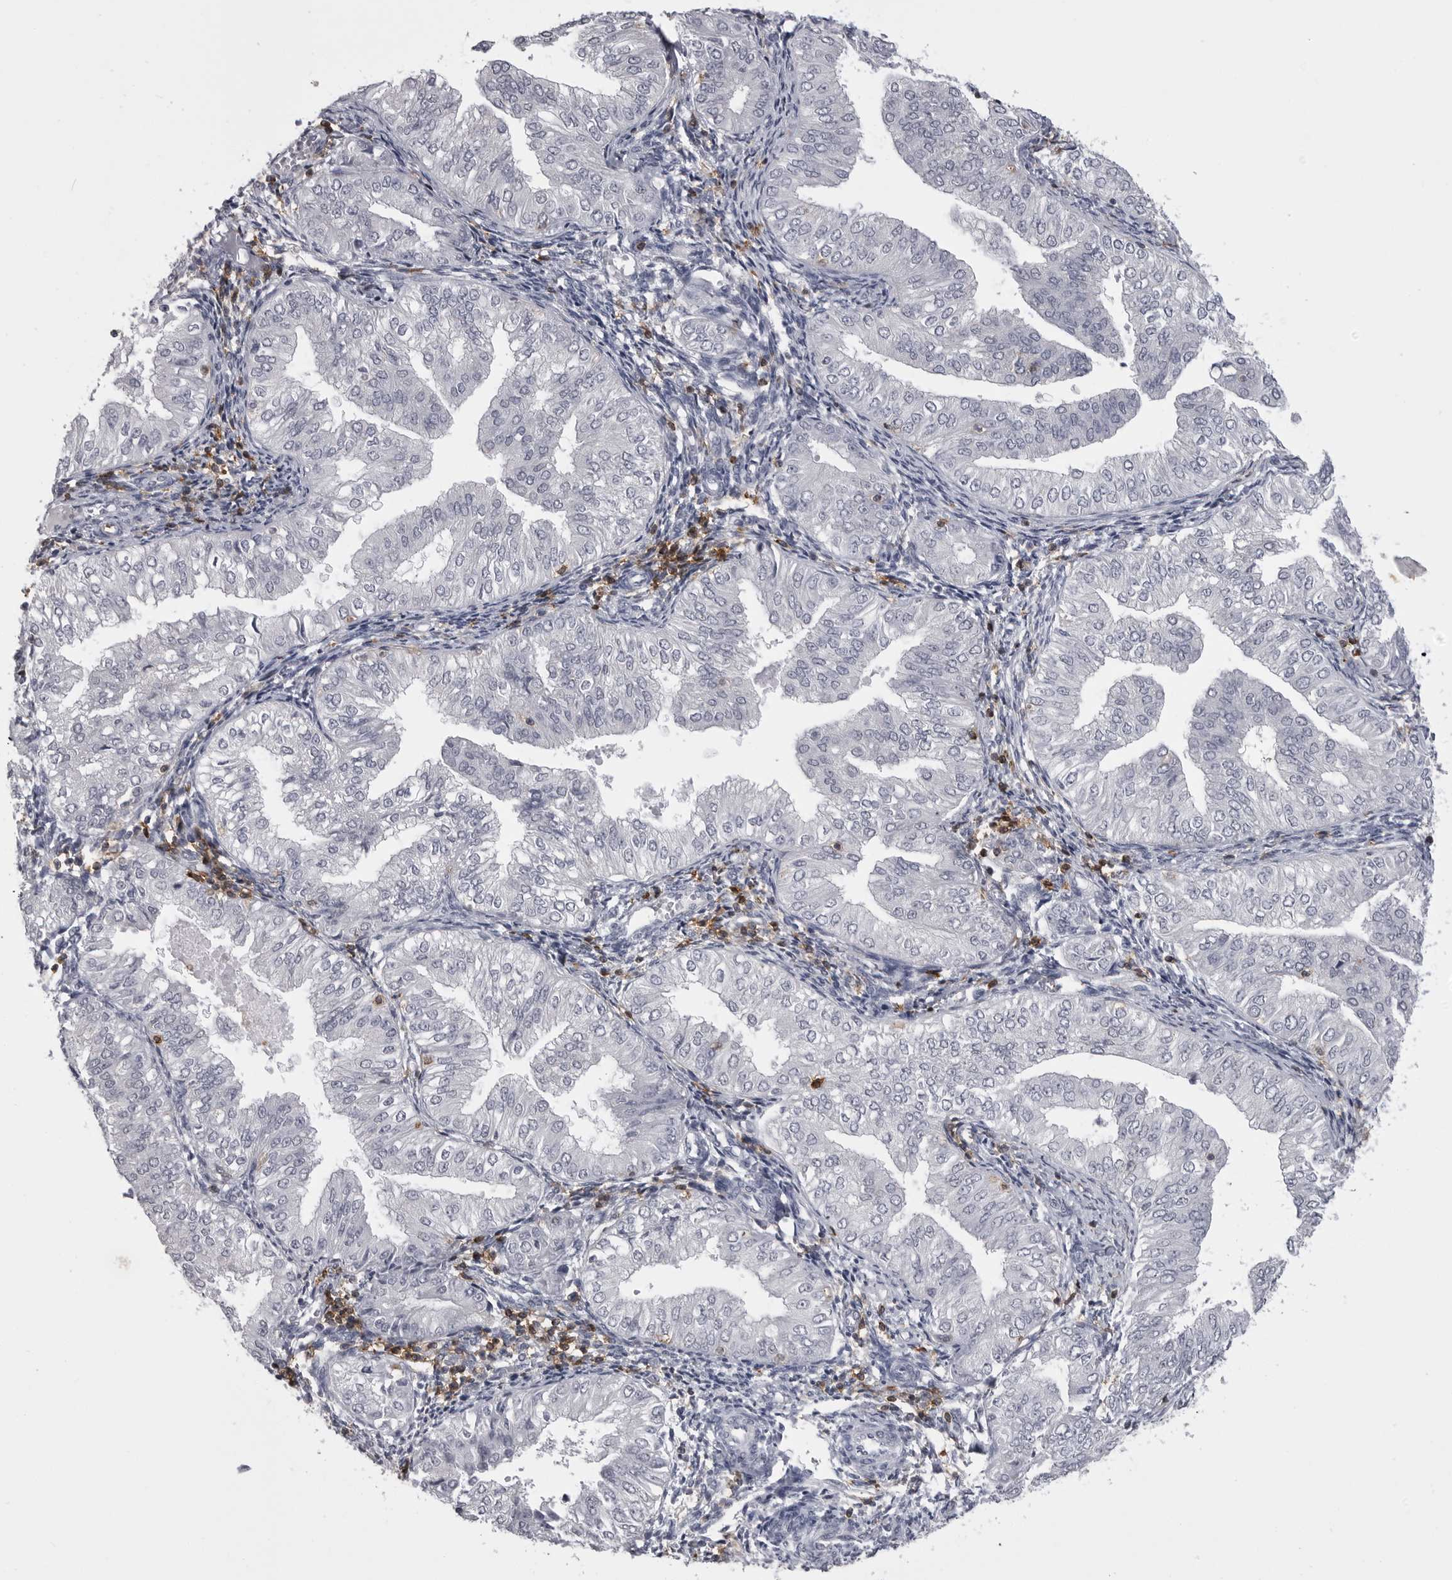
{"staining": {"intensity": "negative", "quantity": "none", "location": "none"}, "tissue": "endometrial cancer", "cell_type": "Tumor cells", "image_type": "cancer", "snomed": [{"axis": "morphology", "description": "Normal tissue, NOS"}, {"axis": "morphology", "description": "Adenocarcinoma, NOS"}, {"axis": "topography", "description": "Endometrium"}], "caption": "Endometrial adenocarcinoma was stained to show a protein in brown. There is no significant expression in tumor cells.", "gene": "ITGAL", "patient": {"sex": "female", "age": 53}}